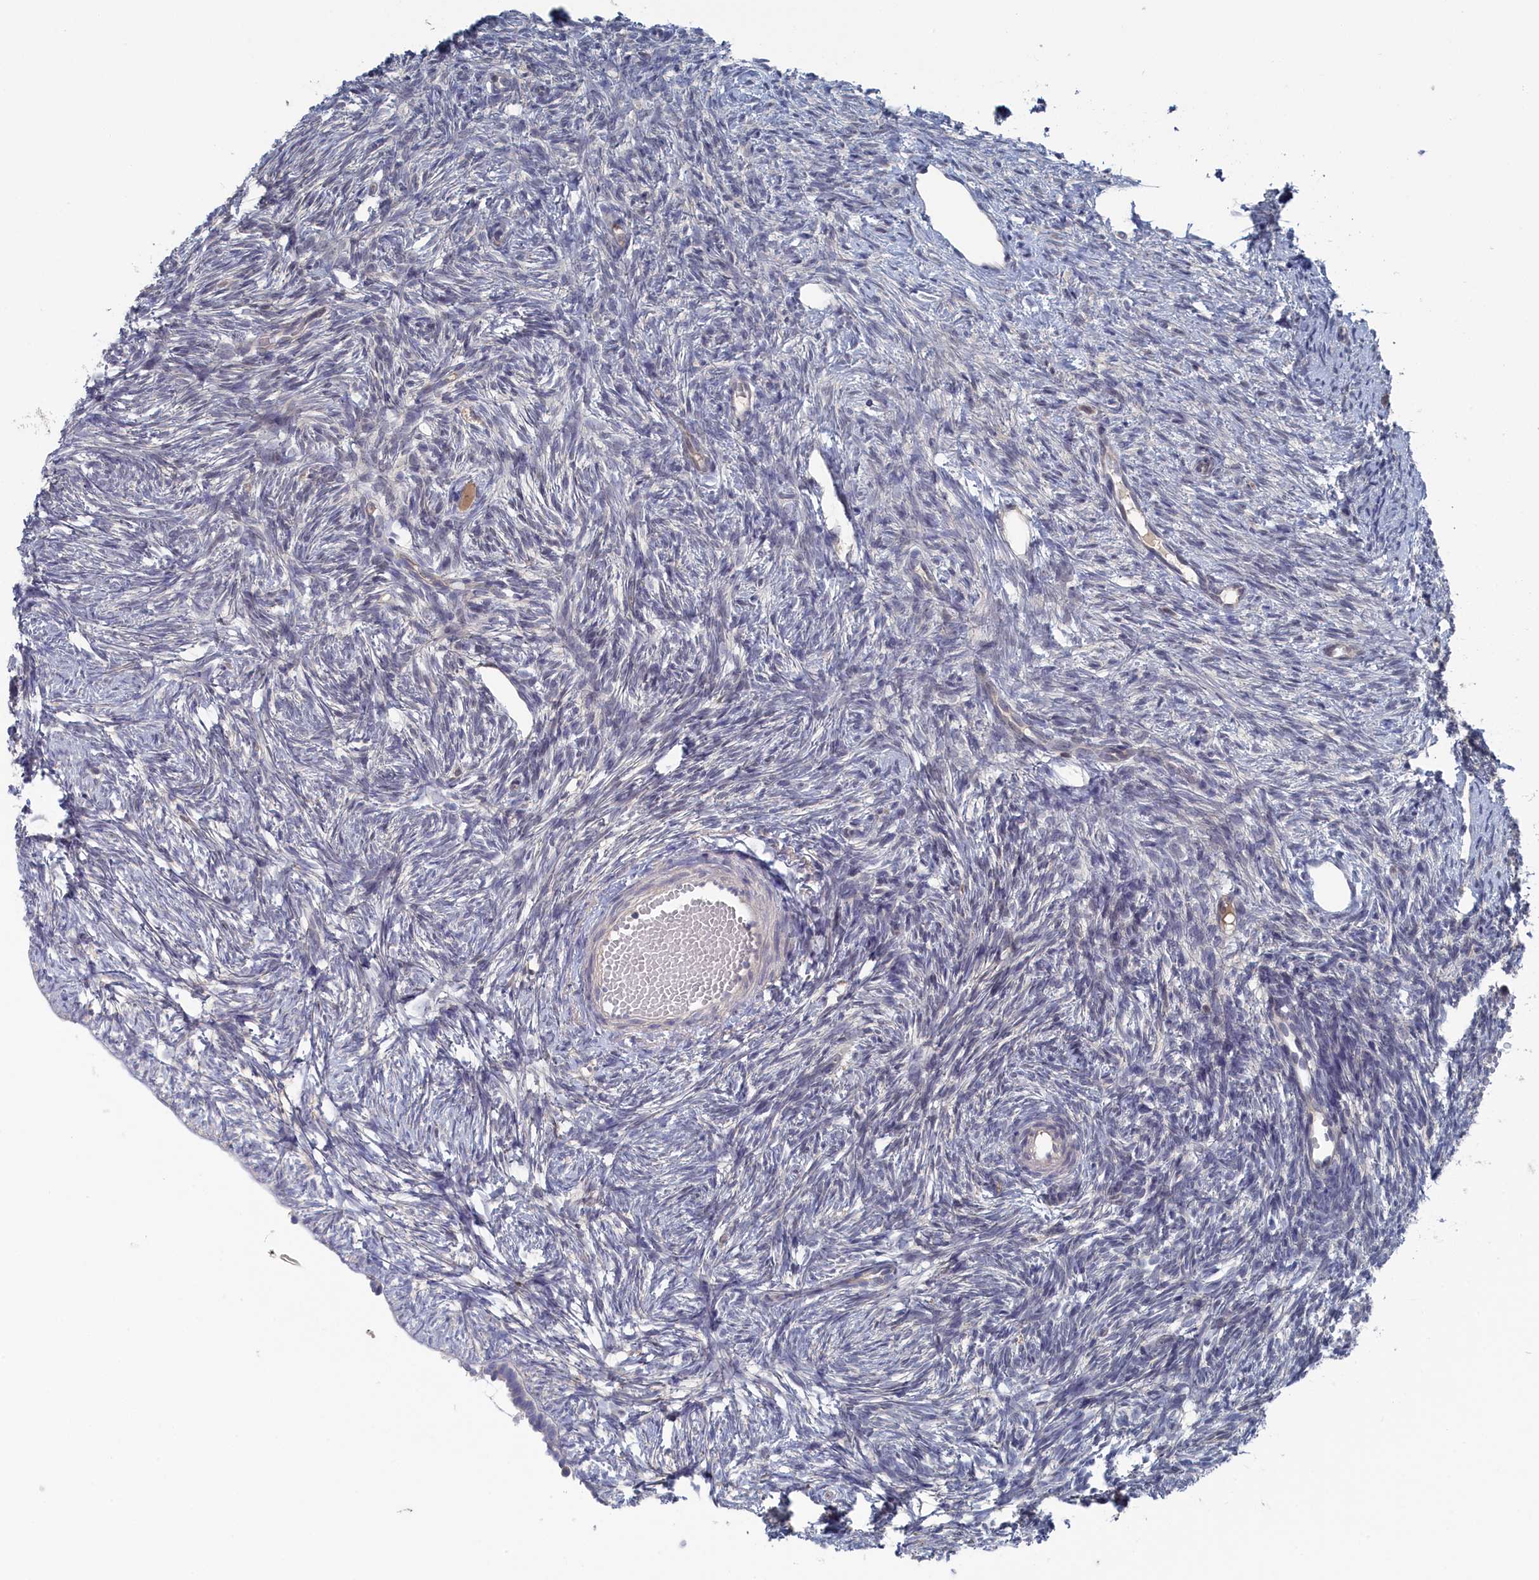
{"staining": {"intensity": "negative", "quantity": "none", "location": "none"}, "tissue": "ovary", "cell_type": "Follicle cells", "image_type": "normal", "snomed": [{"axis": "morphology", "description": "Normal tissue, NOS"}, {"axis": "topography", "description": "Ovary"}], "caption": "Immunohistochemistry (IHC) photomicrograph of benign ovary: human ovary stained with DAB (3,3'-diaminobenzidine) displays no significant protein expression in follicle cells.", "gene": "IRGQ", "patient": {"sex": "female", "age": 51}}